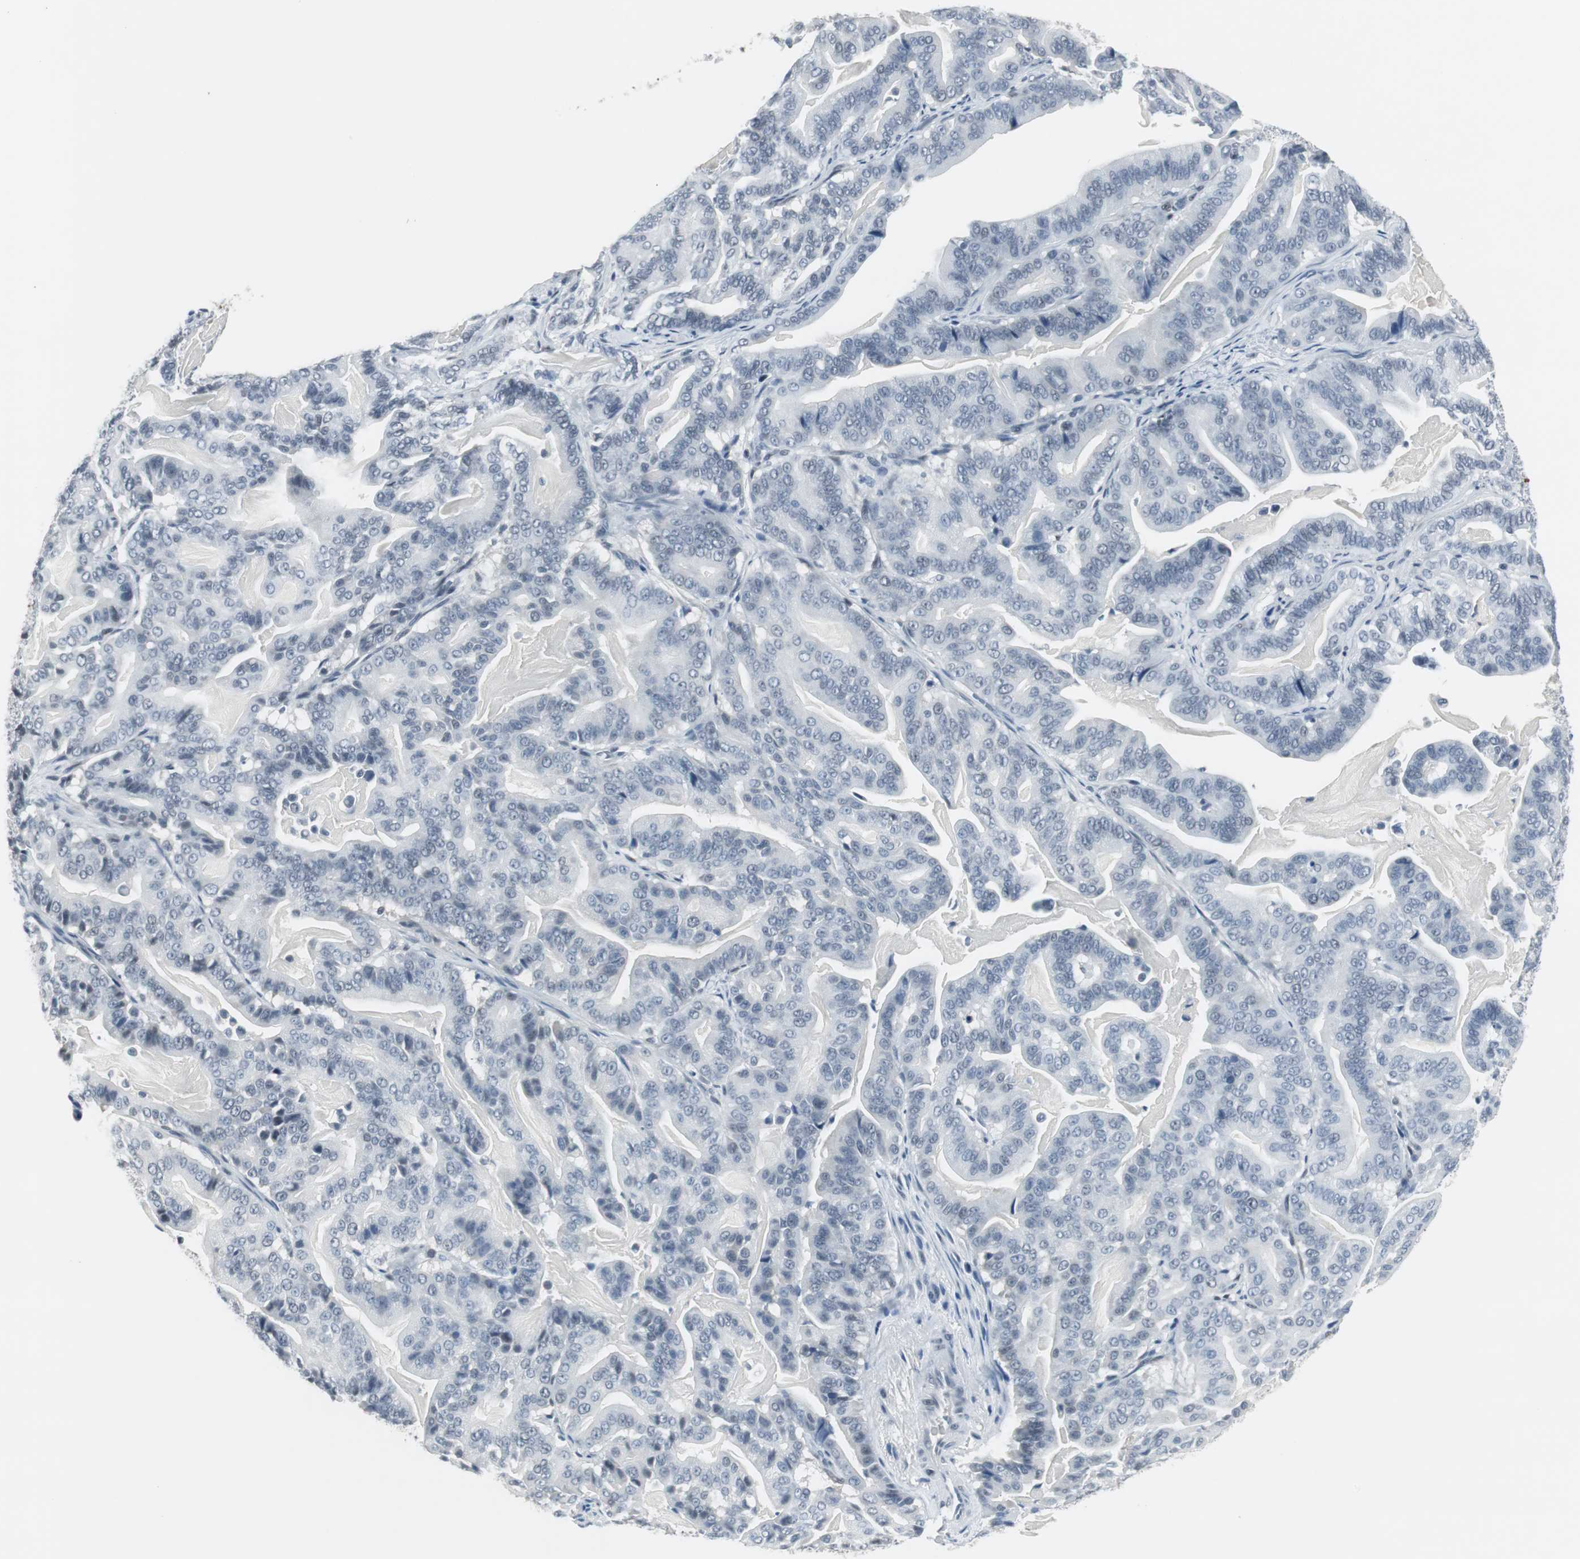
{"staining": {"intensity": "negative", "quantity": "none", "location": "none"}, "tissue": "pancreatic cancer", "cell_type": "Tumor cells", "image_type": "cancer", "snomed": [{"axis": "morphology", "description": "Adenocarcinoma, NOS"}, {"axis": "topography", "description": "Pancreas"}], "caption": "High power microscopy micrograph of an immunohistochemistry histopathology image of pancreatic cancer, revealing no significant positivity in tumor cells. The staining is performed using DAB (3,3'-diaminobenzidine) brown chromogen with nuclei counter-stained in using hematoxylin.", "gene": "ELK1", "patient": {"sex": "male", "age": 63}}